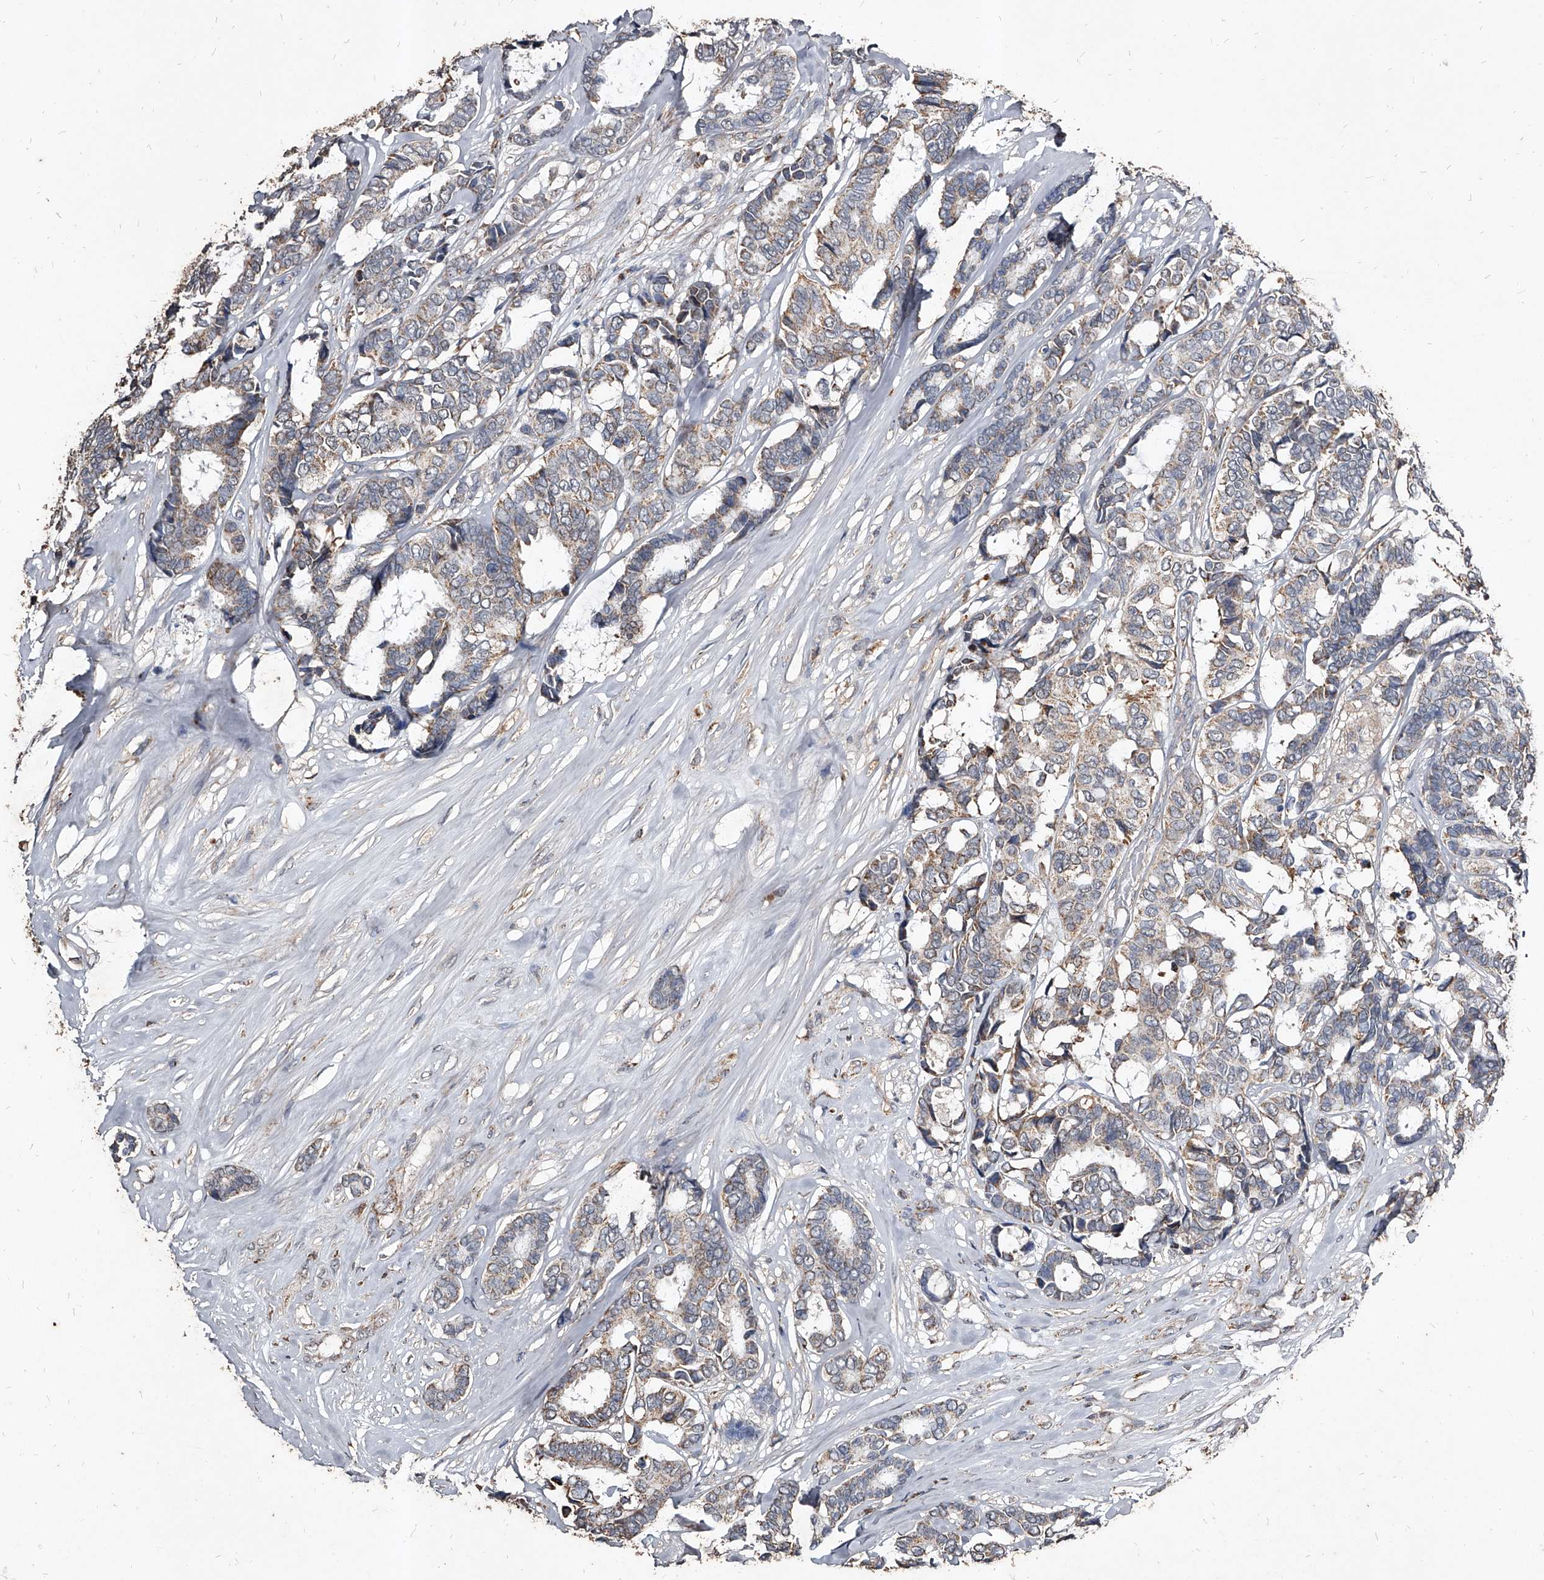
{"staining": {"intensity": "weak", "quantity": "25%-75%", "location": "cytoplasmic/membranous"}, "tissue": "breast cancer", "cell_type": "Tumor cells", "image_type": "cancer", "snomed": [{"axis": "morphology", "description": "Duct carcinoma"}, {"axis": "topography", "description": "Breast"}], "caption": "Breast cancer stained with a protein marker exhibits weak staining in tumor cells.", "gene": "GPR183", "patient": {"sex": "female", "age": 87}}